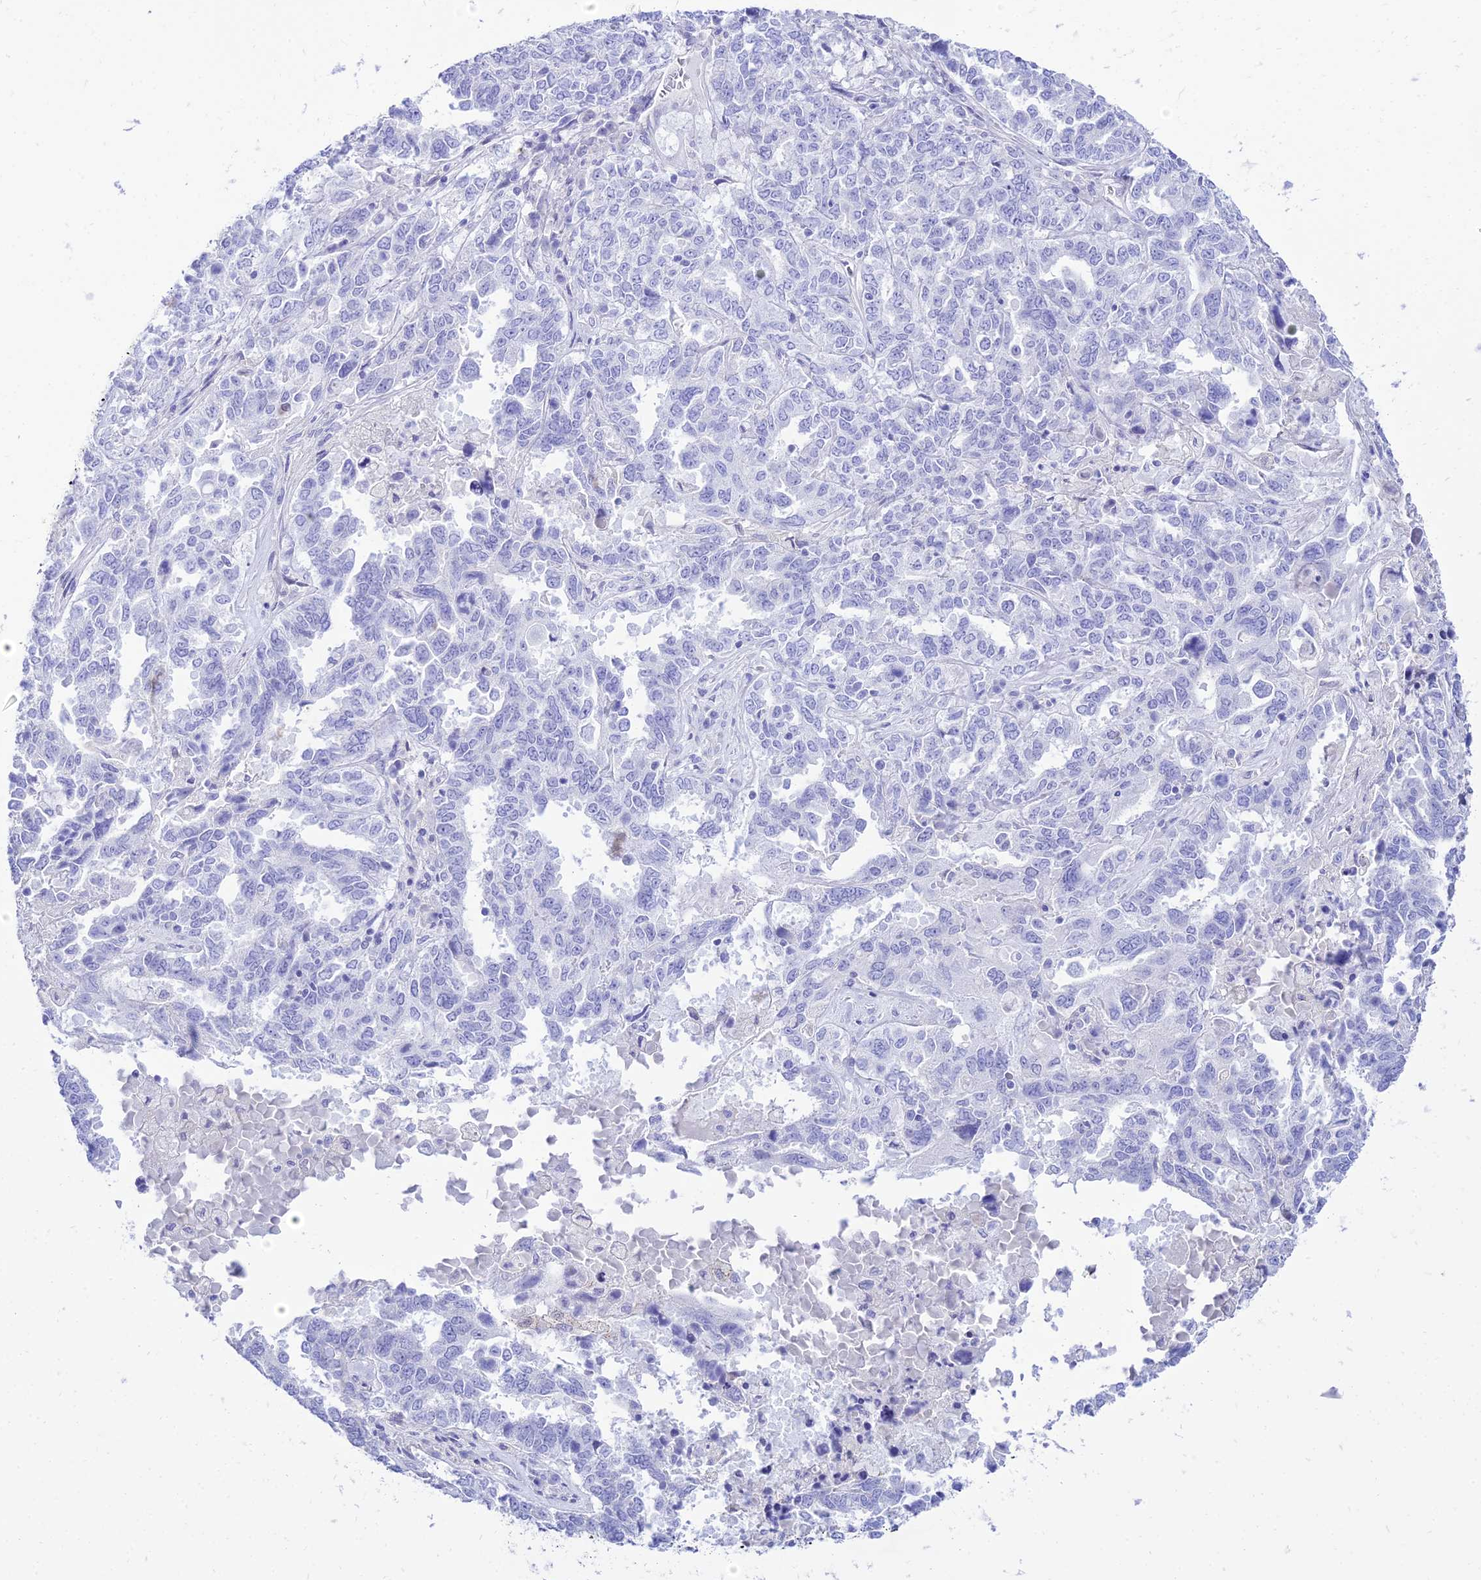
{"staining": {"intensity": "negative", "quantity": "none", "location": "none"}, "tissue": "ovarian cancer", "cell_type": "Tumor cells", "image_type": "cancer", "snomed": [{"axis": "morphology", "description": "Carcinoma, endometroid"}, {"axis": "topography", "description": "Ovary"}], "caption": "Photomicrograph shows no protein expression in tumor cells of endometroid carcinoma (ovarian) tissue.", "gene": "TAC3", "patient": {"sex": "female", "age": 62}}